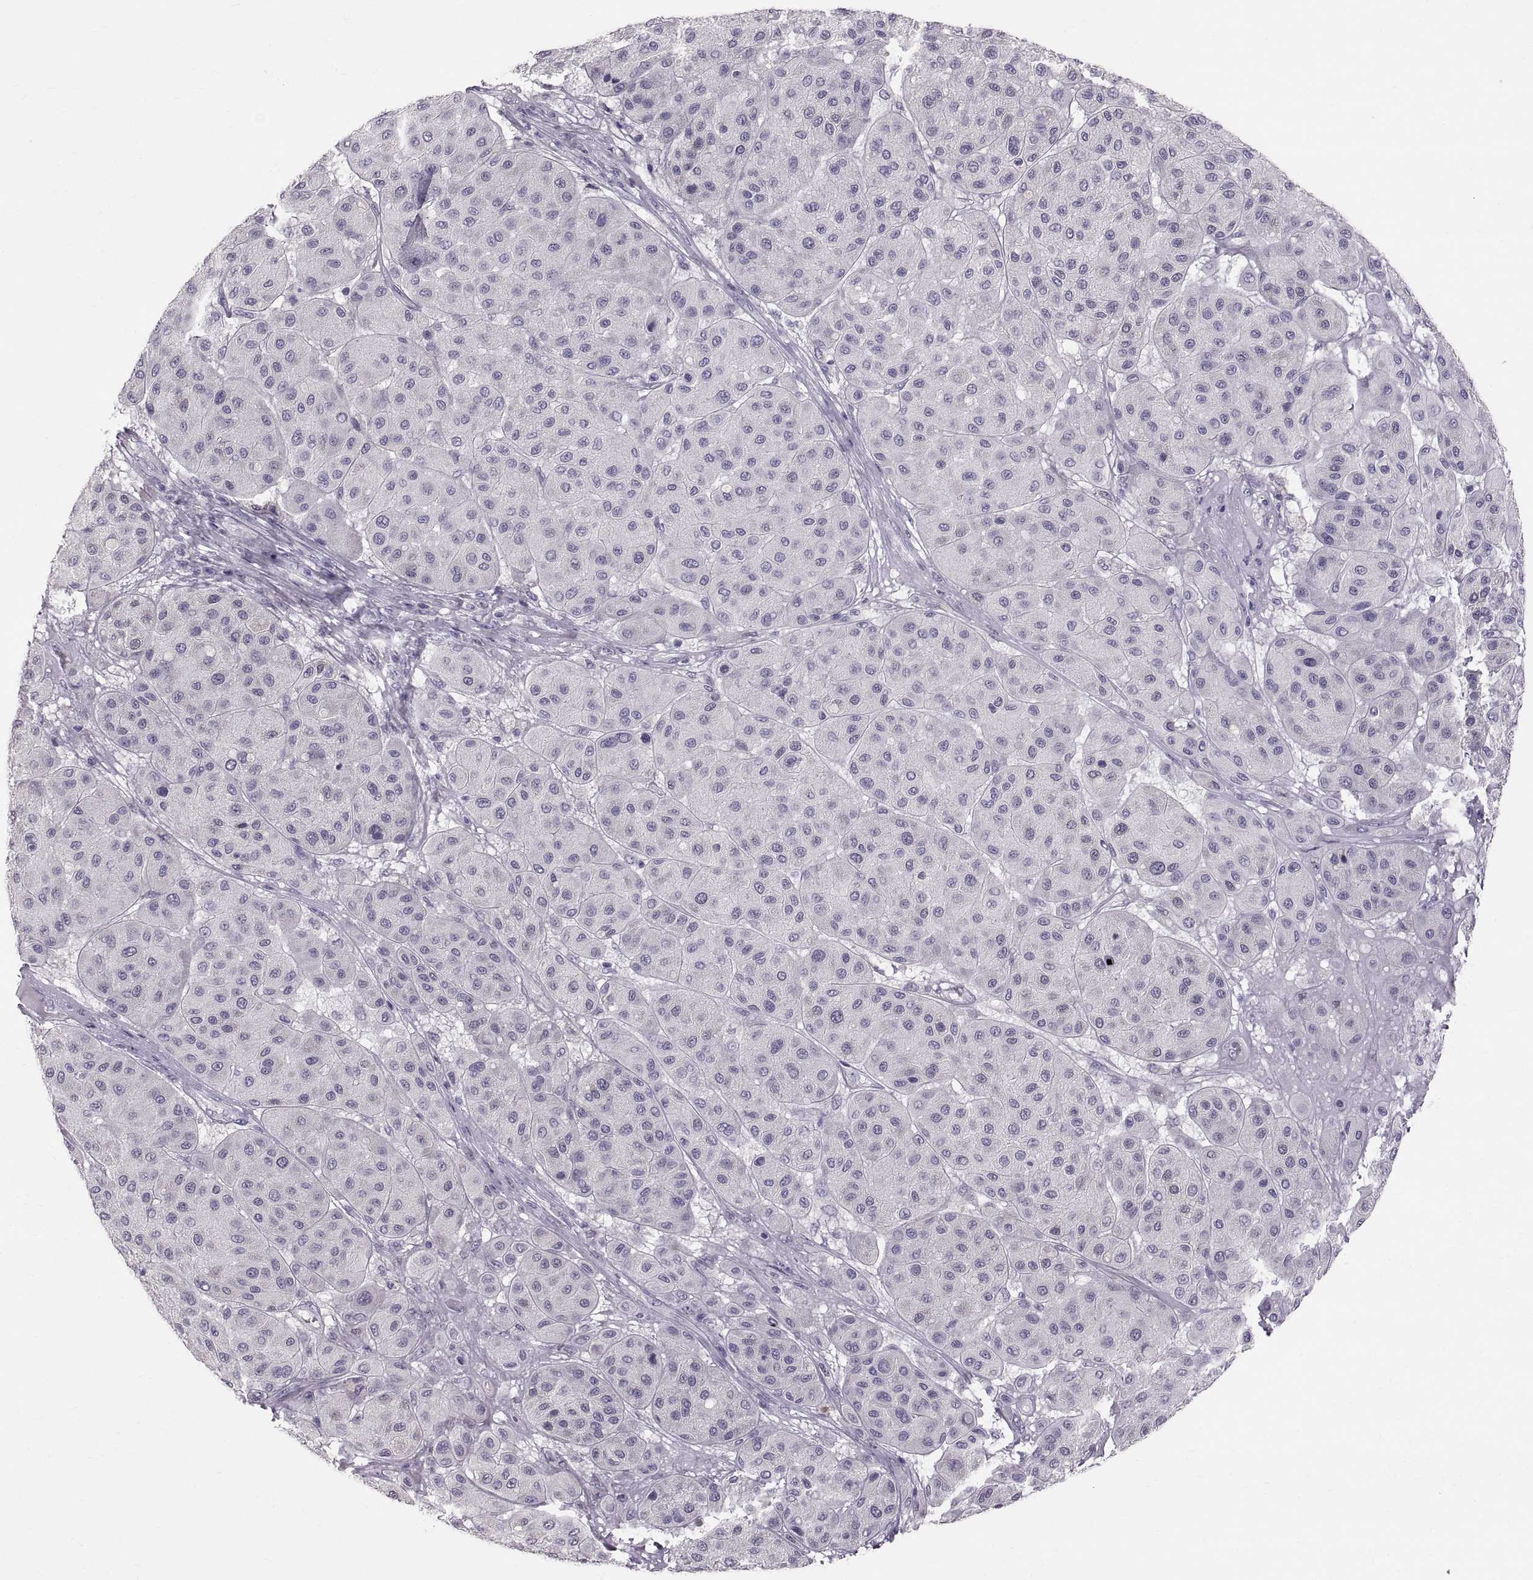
{"staining": {"intensity": "negative", "quantity": "none", "location": "none"}, "tissue": "melanoma", "cell_type": "Tumor cells", "image_type": "cancer", "snomed": [{"axis": "morphology", "description": "Malignant melanoma, Metastatic site"}, {"axis": "topography", "description": "Smooth muscle"}], "caption": "Immunohistochemistry (IHC) of melanoma demonstrates no expression in tumor cells. (DAB IHC visualized using brightfield microscopy, high magnification).", "gene": "WBP2NL", "patient": {"sex": "male", "age": 41}}